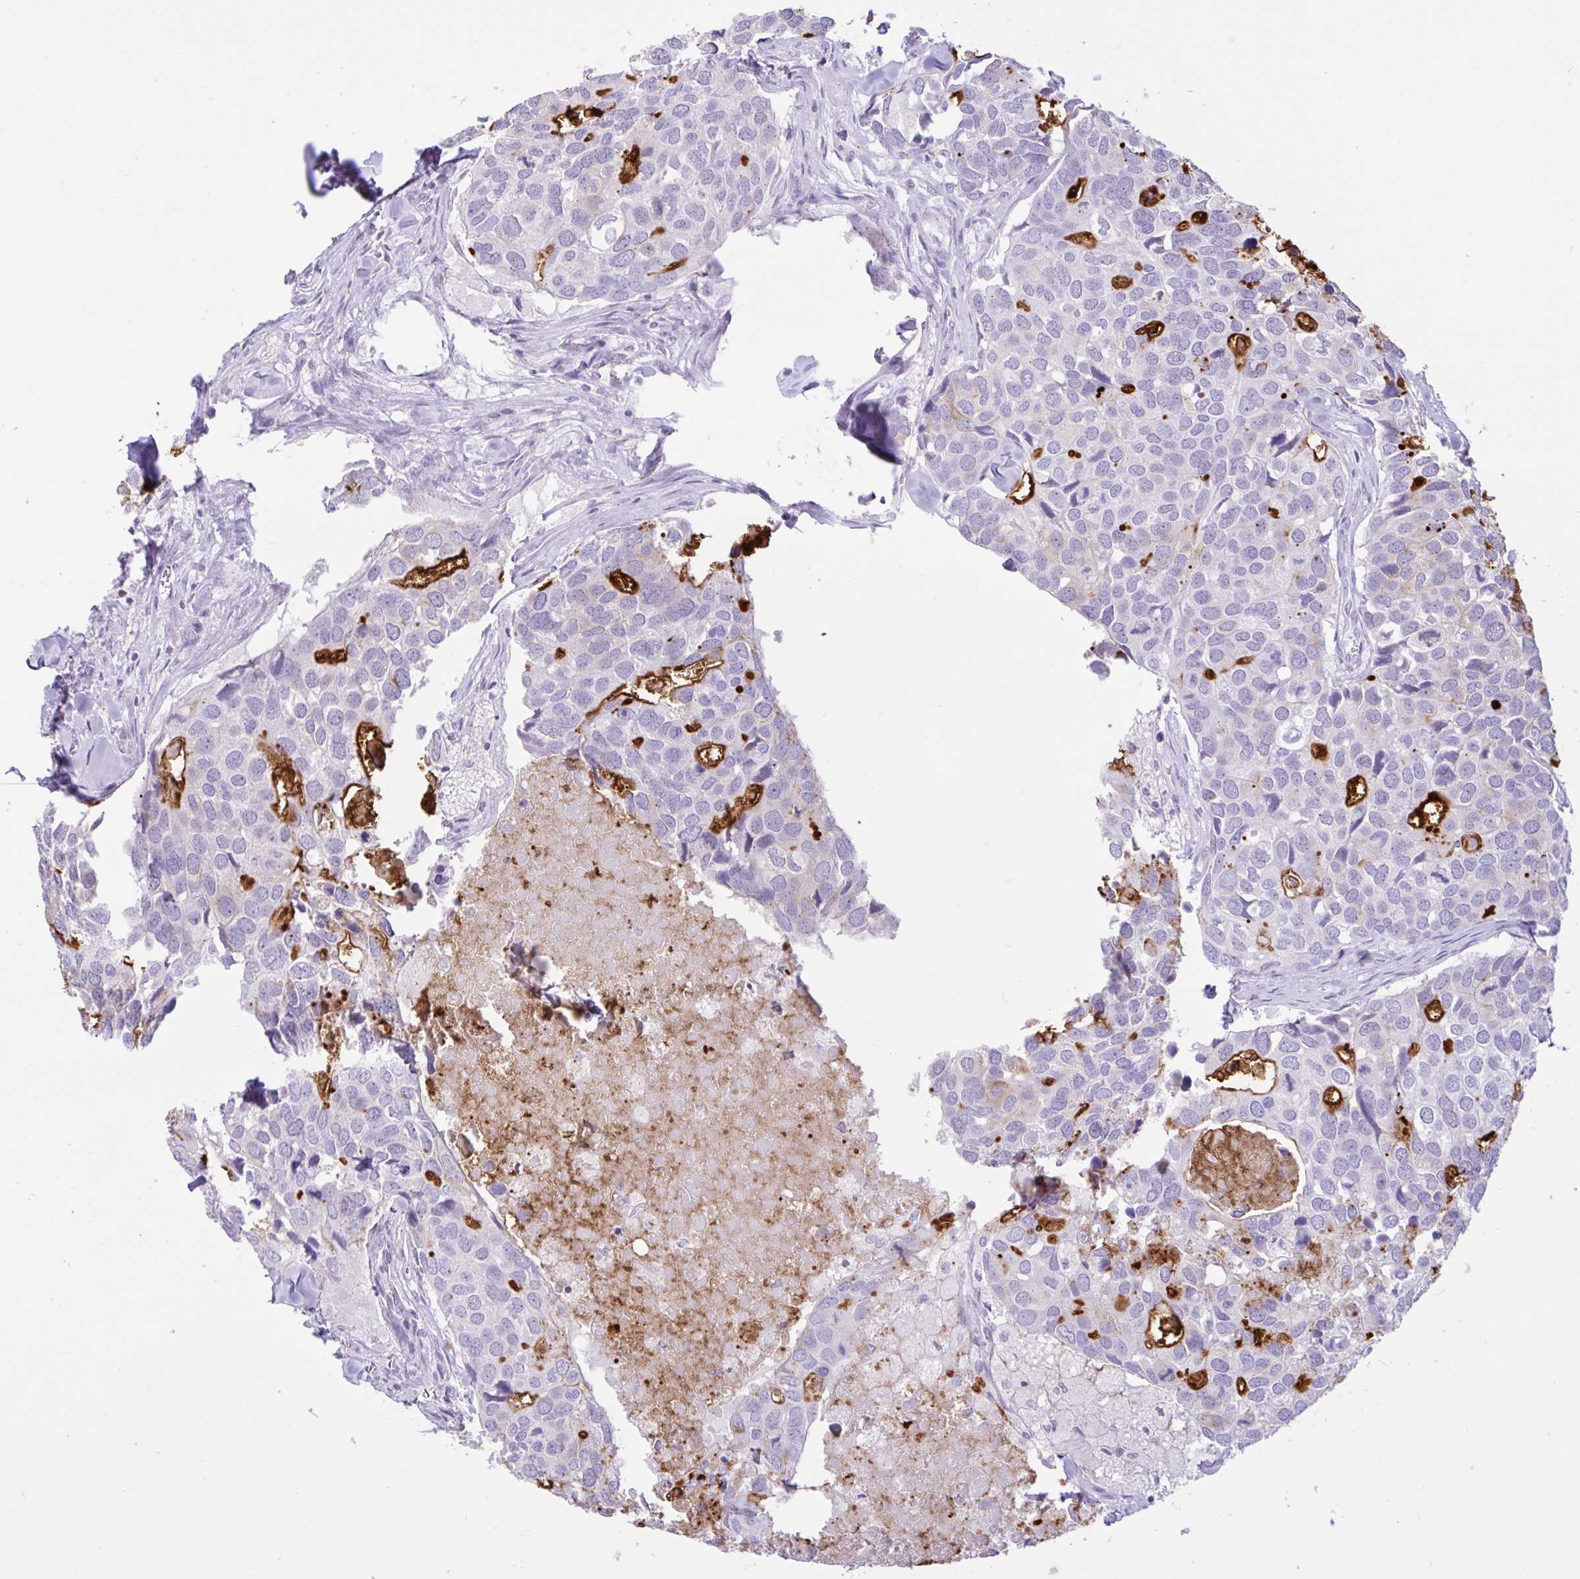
{"staining": {"intensity": "moderate", "quantity": "<25%", "location": "cytoplasmic/membranous"}, "tissue": "breast cancer", "cell_type": "Tumor cells", "image_type": "cancer", "snomed": [{"axis": "morphology", "description": "Duct carcinoma"}, {"axis": "topography", "description": "Breast"}], "caption": "Breast cancer tissue reveals moderate cytoplasmic/membranous positivity in approximately <25% of tumor cells Using DAB (3,3'-diaminobenzidine) (brown) and hematoxylin (blue) stains, captured at high magnification using brightfield microscopy.", "gene": "REEP1", "patient": {"sex": "female", "age": 83}}